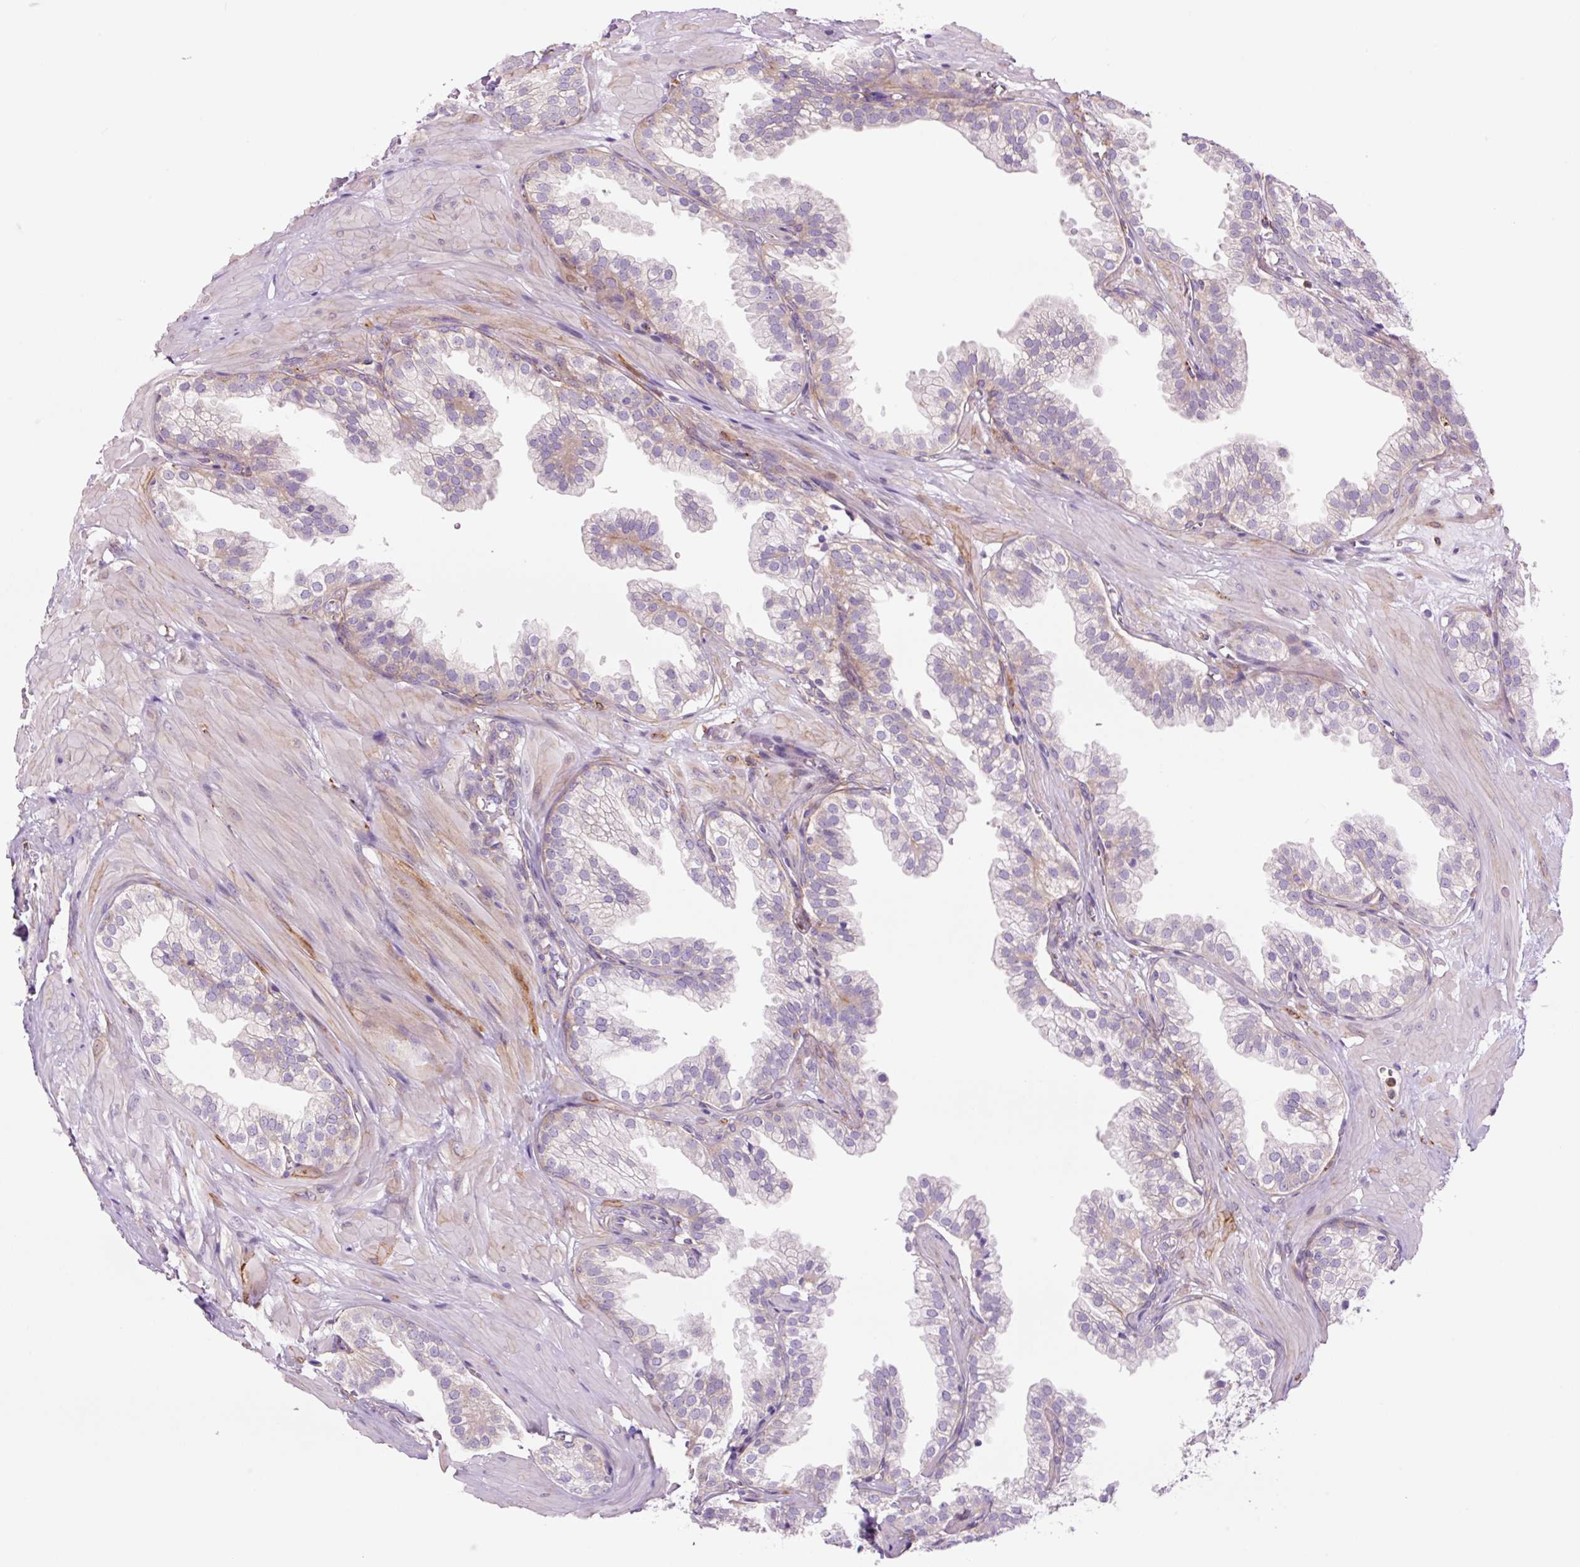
{"staining": {"intensity": "negative", "quantity": "none", "location": "none"}, "tissue": "prostate", "cell_type": "Glandular cells", "image_type": "normal", "snomed": [{"axis": "morphology", "description": "Normal tissue, NOS"}, {"axis": "topography", "description": "Prostate"}, {"axis": "topography", "description": "Peripheral nerve tissue"}], "caption": "DAB (3,3'-diaminobenzidine) immunohistochemical staining of unremarkable prostate shows no significant staining in glandular cells.", "gene": "SH2D6", "patient": {"sex": "male", "age": 55}}